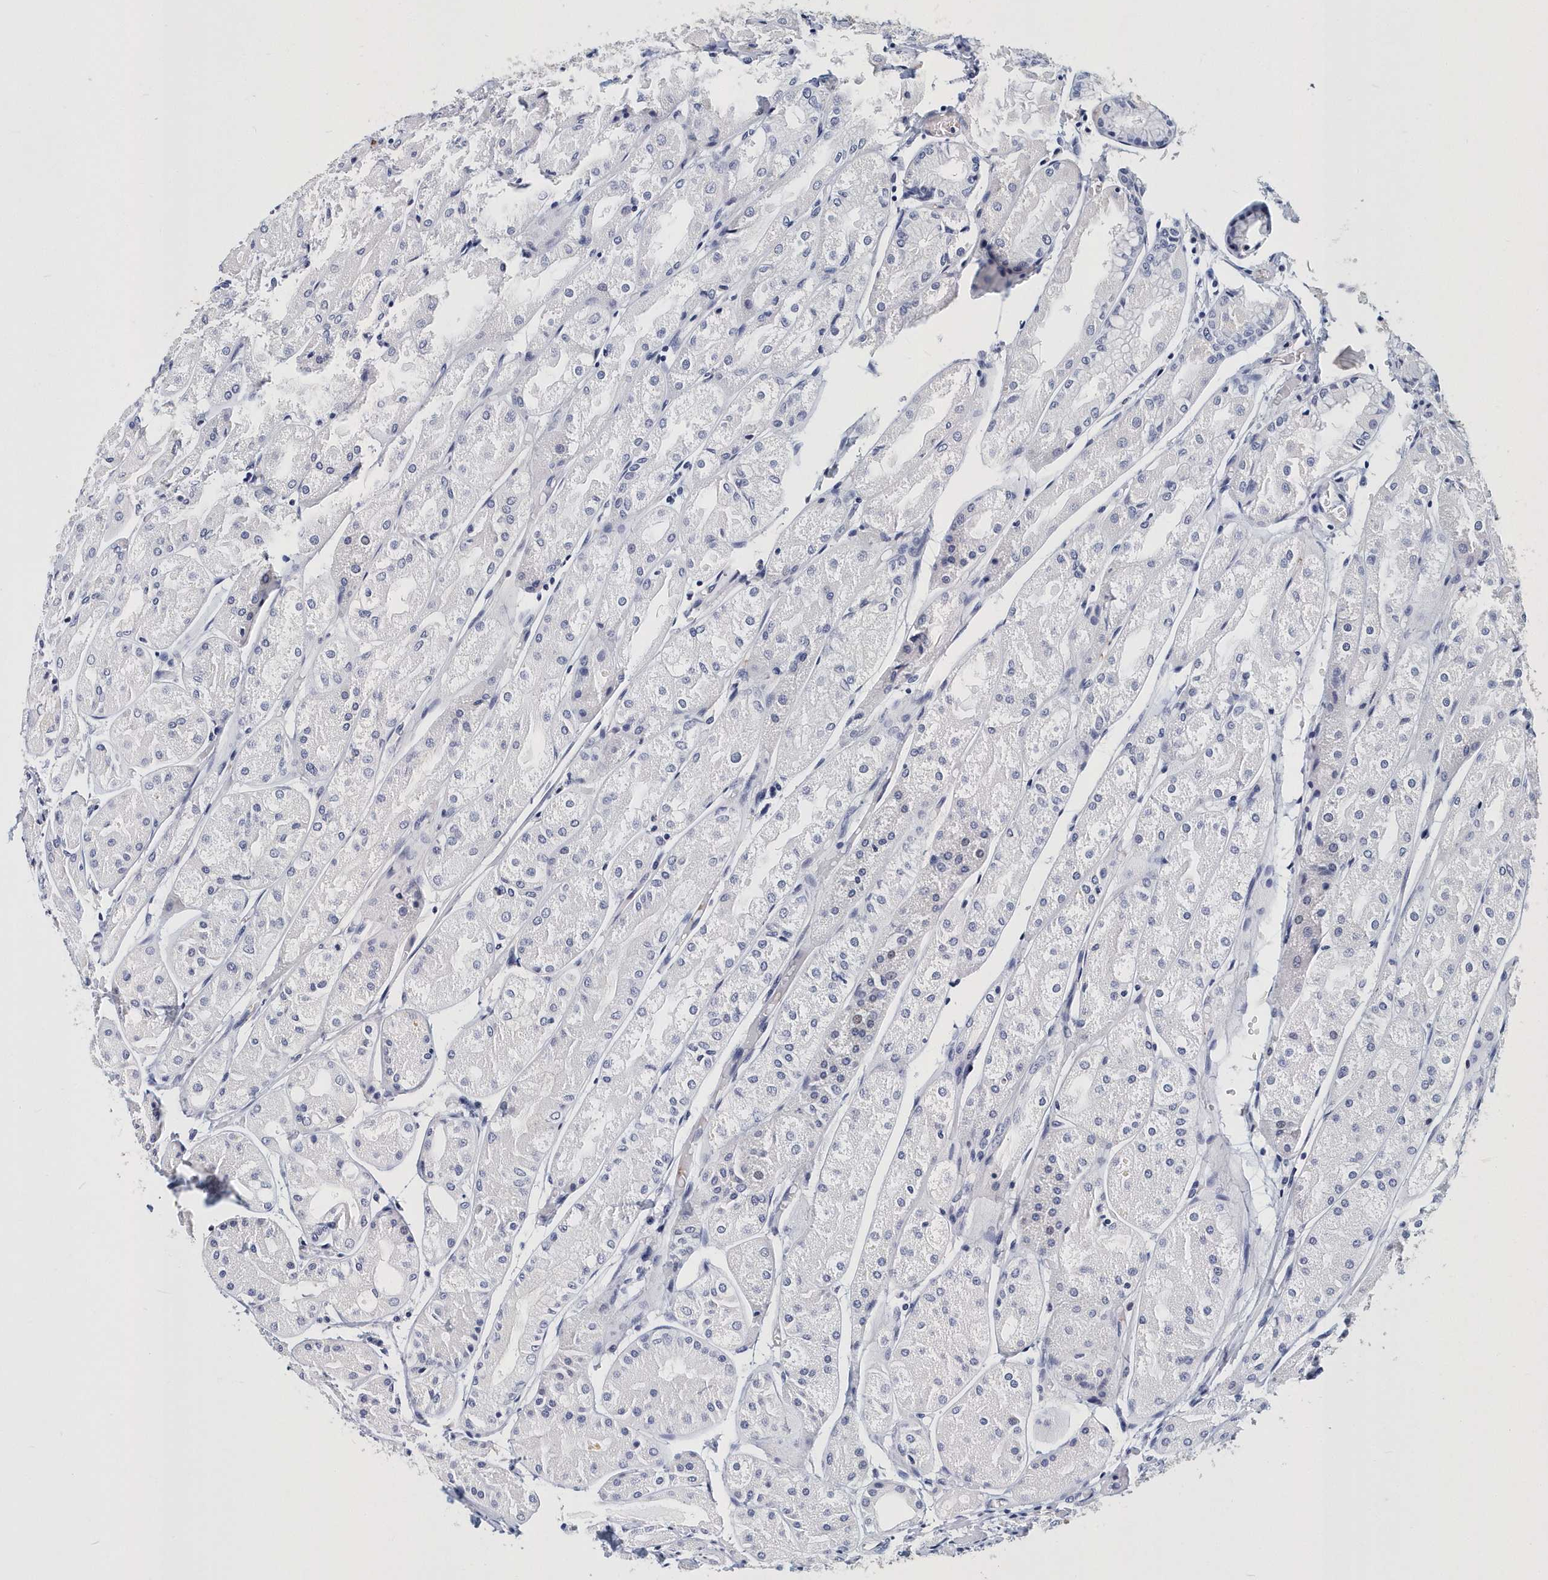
{"staining": {"intensity": "negative", "quantity": "none", "location": "none"}, "tissue": "stomach", "cell_type": "Glandular cells", "image_type": "normal", "snomed": [{"axis": "morphology", "description": "Normal tissue, NOS"}, {"axis": "topography", "description": "Stomach, upper"}], "caption": "Stomach was stained to show a protein in brown. There is no significant expression in glandular cells. (DAB (3,3'-diaminobenzidine) immunohistochemistry (IHC), high magnification).", "gene": "ITGA2B", "patient": {"sex": "male", "age": 72}}